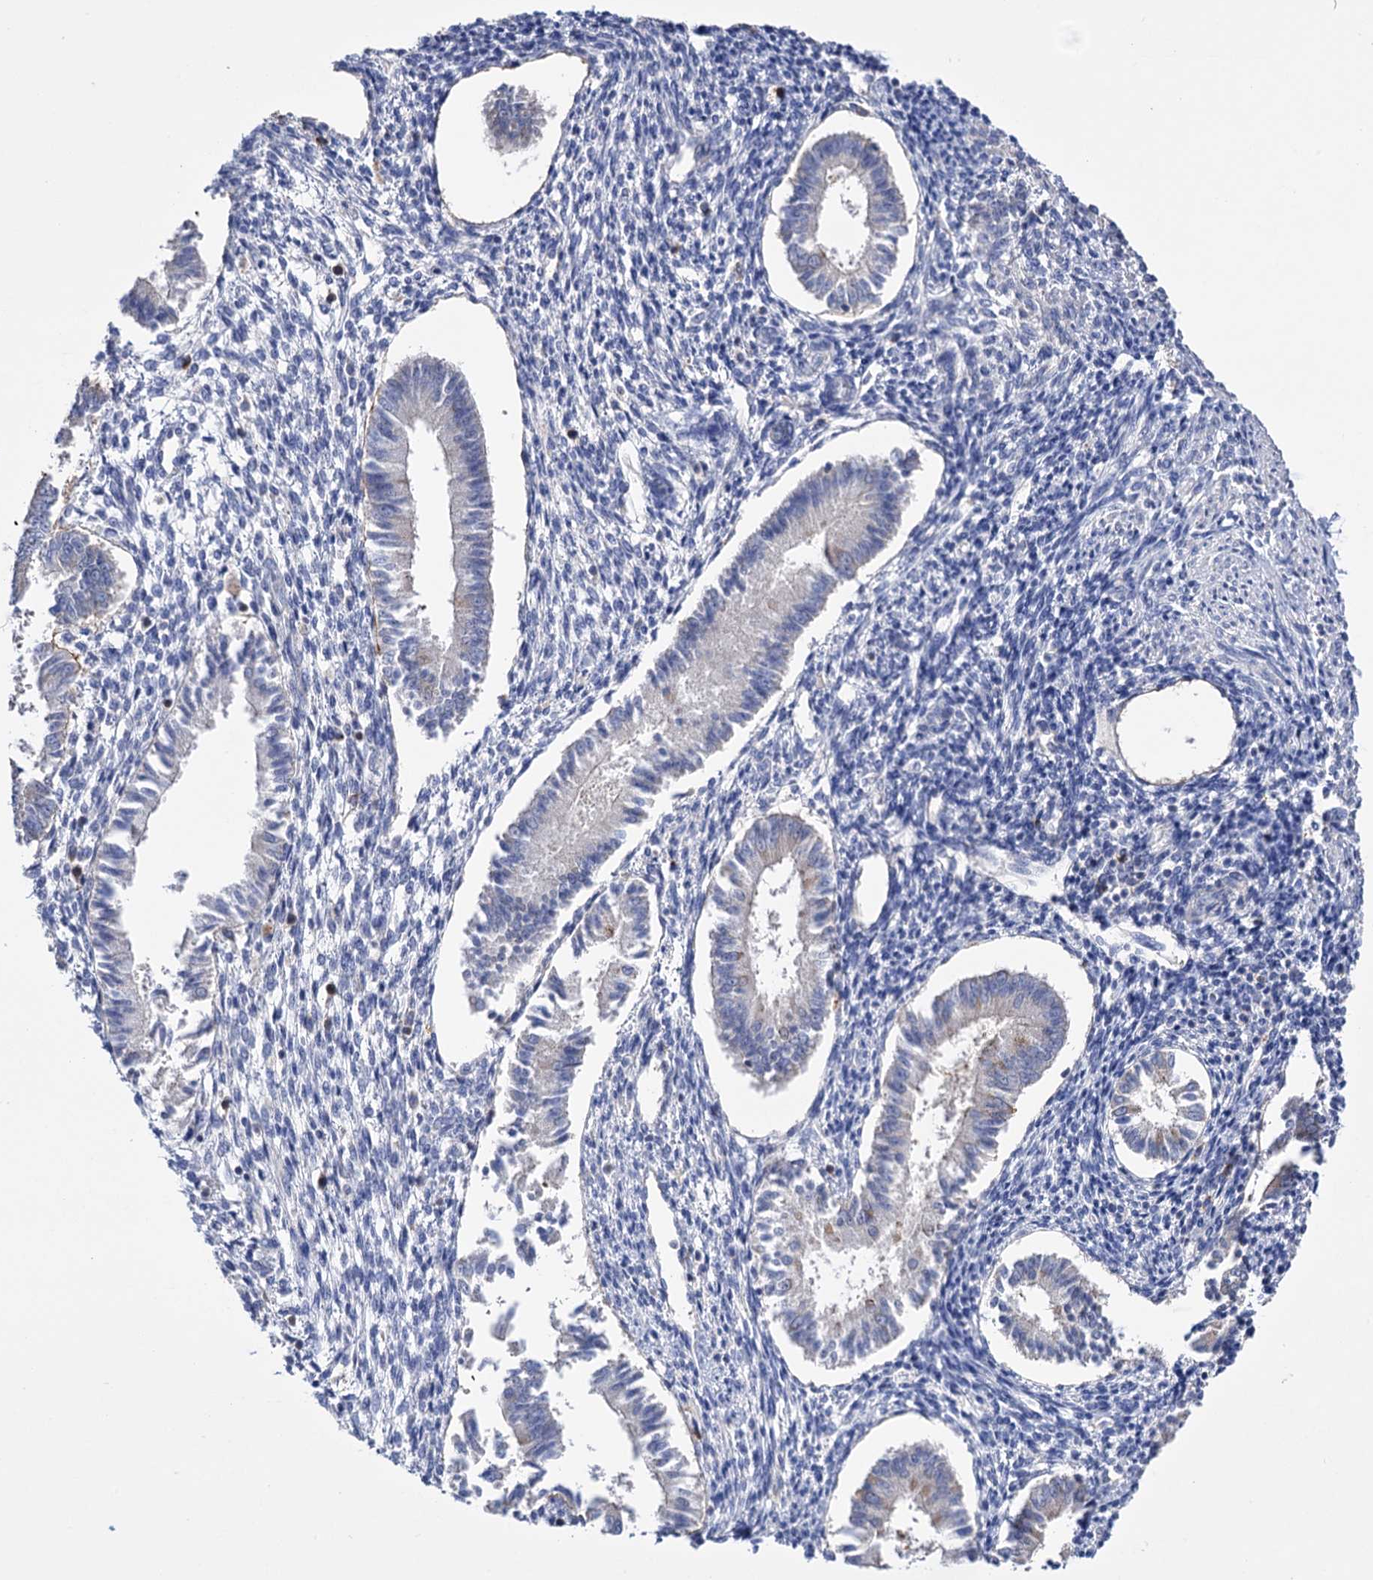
{"staining": {"intensity": "negative", "quantity": "none", "location": "none"}, "tissue": "endometrium", "cell_type": "Cells in endometrial stroma", "image_type": "normal", "snomed": [{"axis": "morphology", "description": "Normal tissue, NOS"}, {"axis": "topography", "description": "Uterus"}, {"axis": "topography", "description": "Endometrium"}], "caption": "DAB (3,3'-diaminobenzidine) immunohistochemical staining of normal human endometrium shows no significant expression in cells in endometrial stroma. Brightfield microscopy of IHC stained with DAB (3,3'-diaminobenzidine) (brown) and hematoxylin (blue), captured at high magnification.", "gene": "BBS4", "patient": {"sex": "female", "age": 48}}